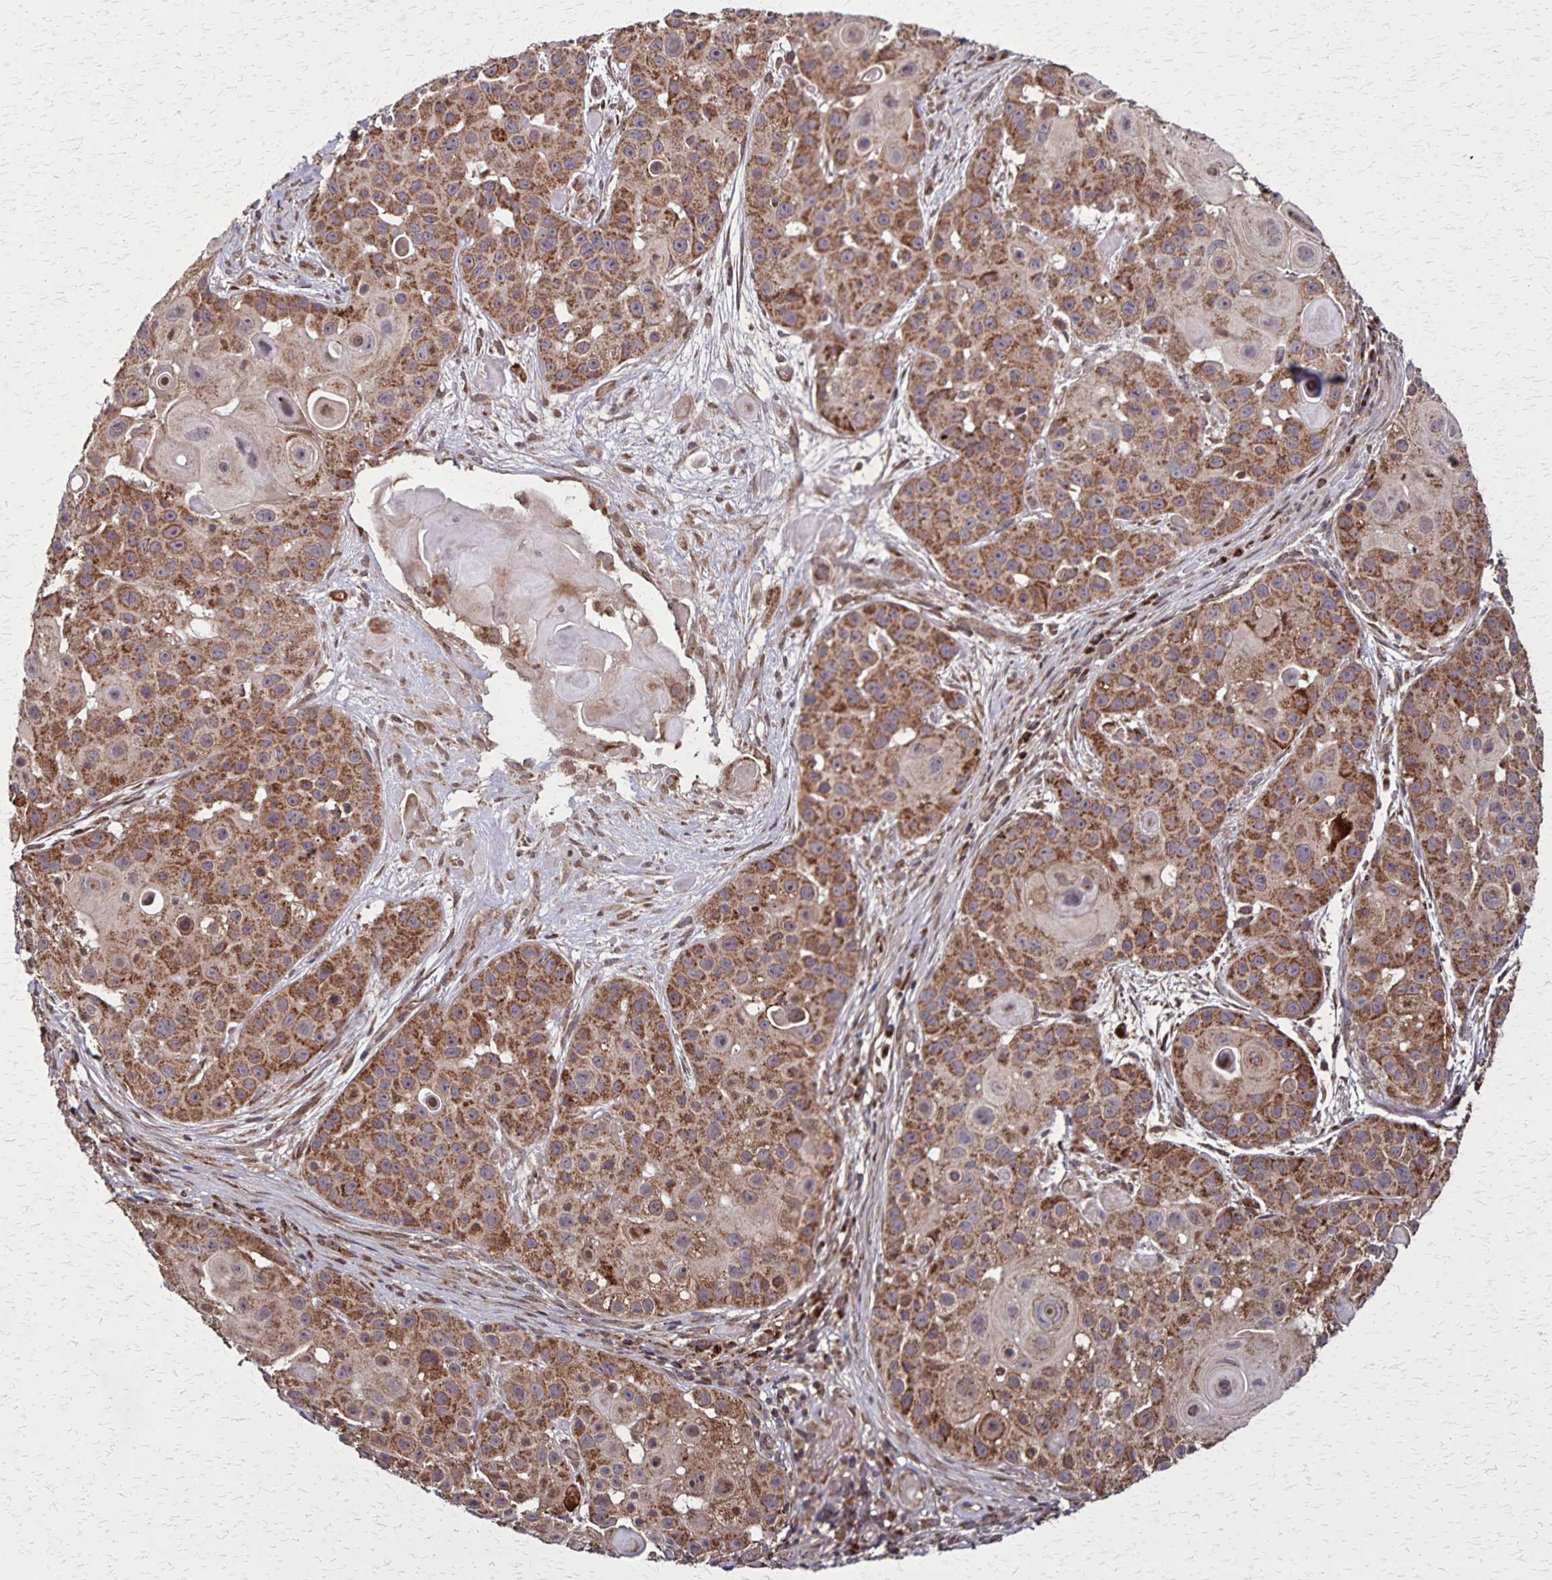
{"staining": {"intensity": "moderate", "quantity": ">75%", "location": "cytoplasmic/membranous"}, "tissue": "skin cancer", "cell_type": "Tumor cells", "image_type": "cancer", "snomed": [{"axis": "morphology", "description": "Squamous cell carcinoma, NOS"}, {"axis": "topography", "description": "Skin"}], "caption": "DAB (3,3'-diaminobenzidine) immunohistochemical staining of human skin squamous cell carcinoma displays moderate cytoplasmic/membranous protein positivity in approximately >75% of tumor cells.", "gene": "NFS1", "patient": {"sex": "male", "age": 92}}